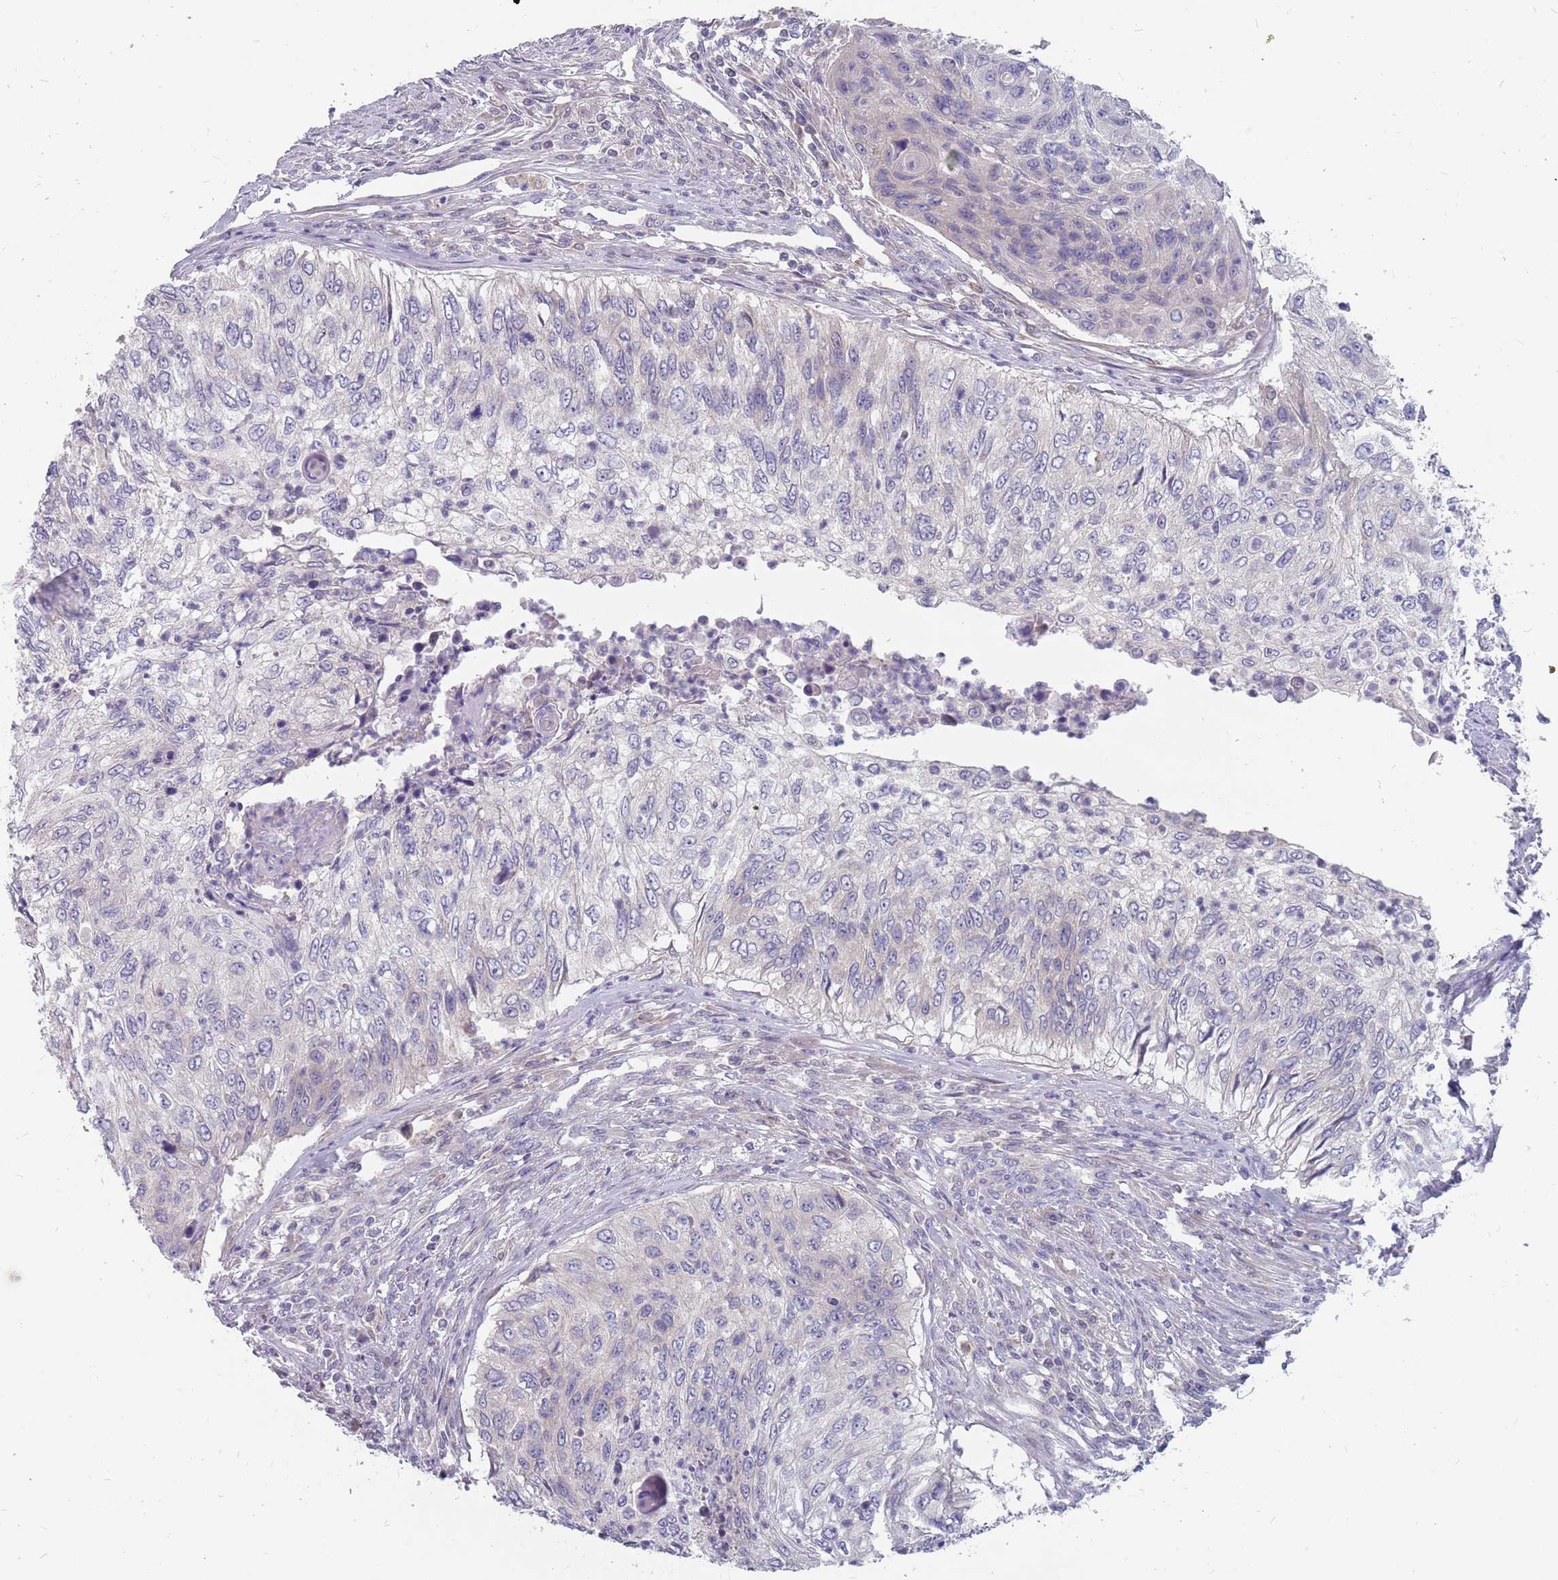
{"staining": {"intensity": "negative", "quantity": "none", "location": "none"}, "tissue": "urothelial cancer", "cell_type": "Tumor cells", "image_type": "cancer", "snomed": [{"axis": "morphology", "description": "Urothelial carcinoma, High grade"}, {"axis": "topography", "description": "Urinary bladder"}], "caption": "IHC histopathology image of neoplastic tissue: human urothelial cancer stained with DAB (3,3'-diaminobenzidine) exhibits no significant protein staining in tumor cells.", "gene": "CMTR2", "patient": {"sex": "female", "age": 60}}